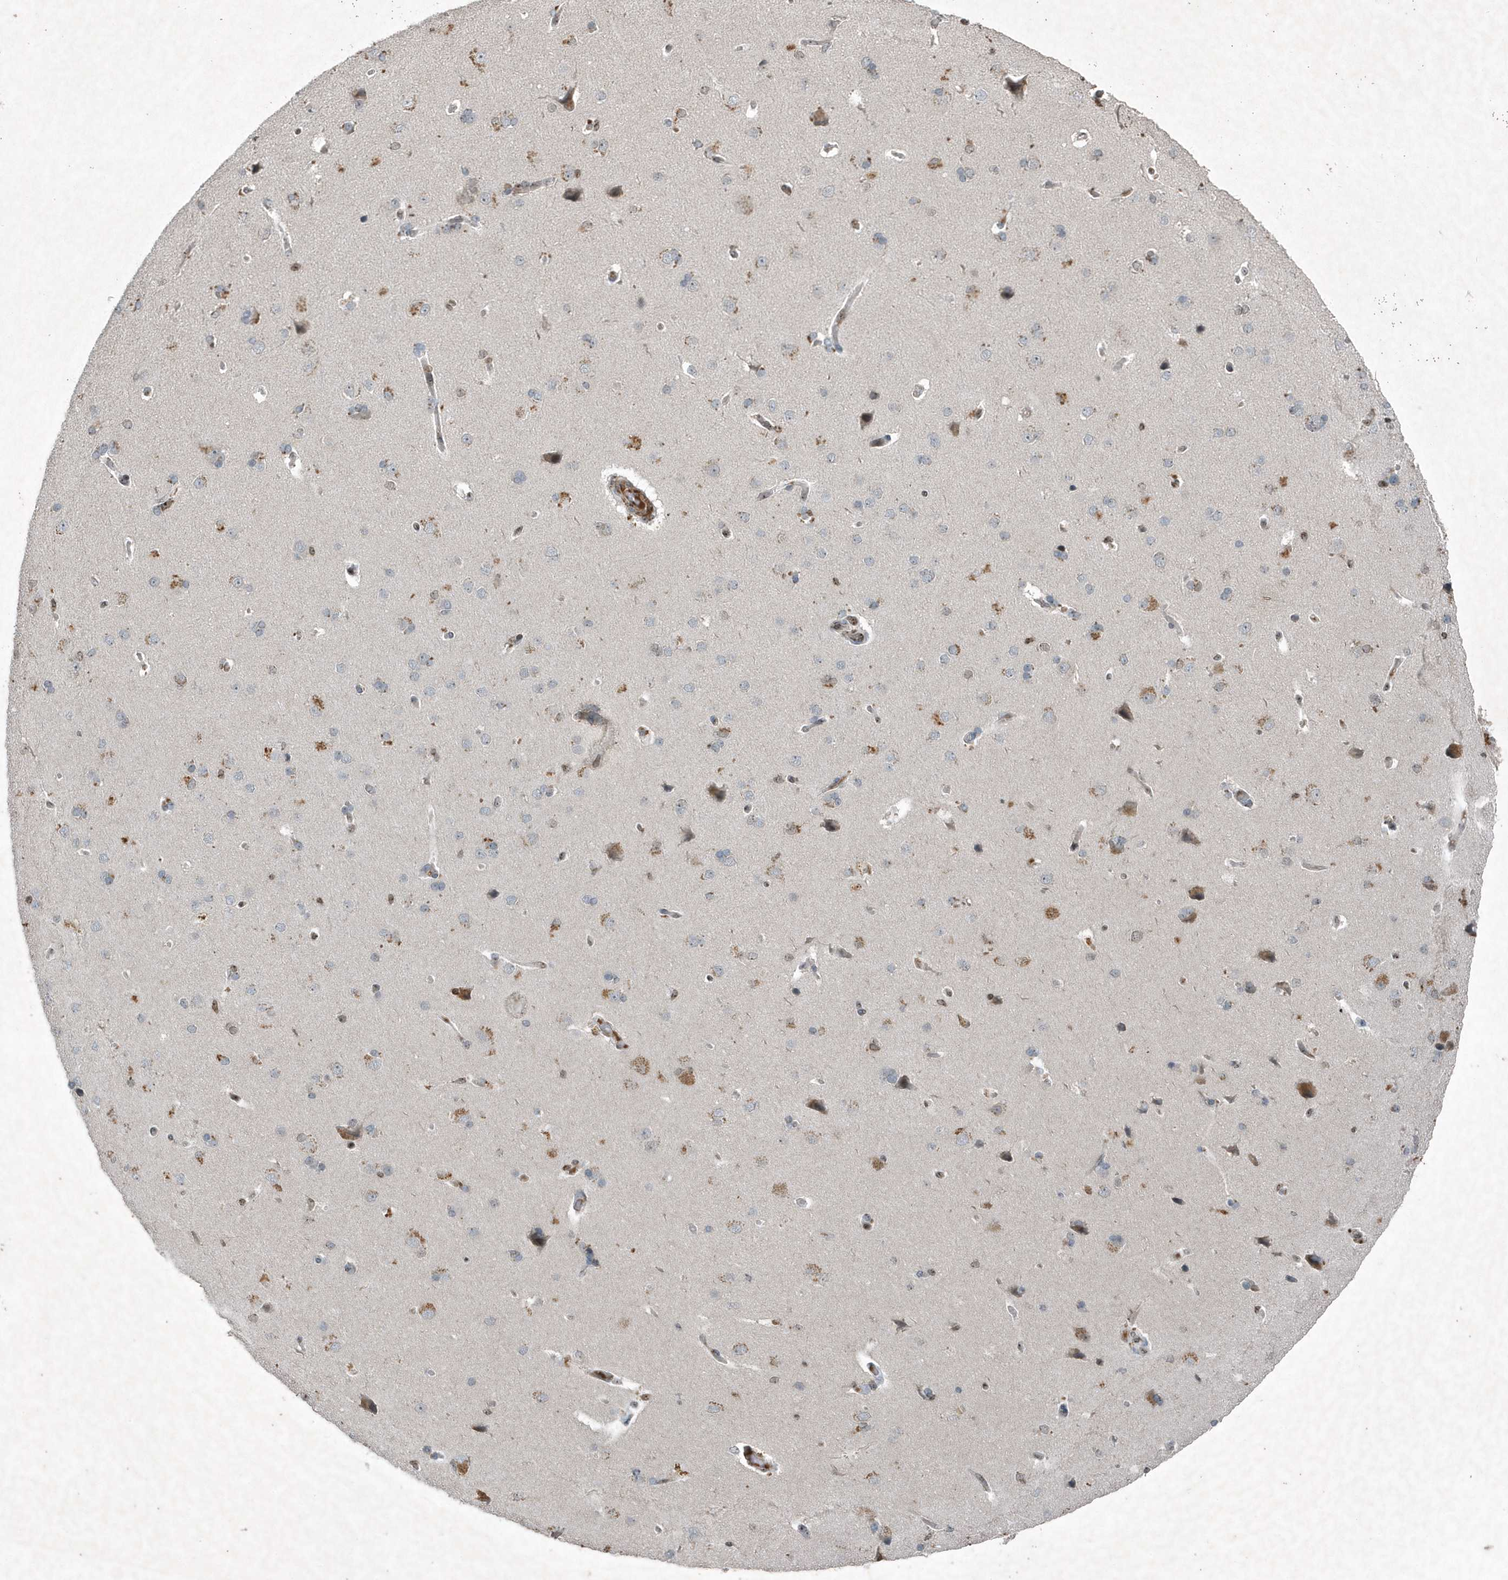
{"staining": {"intensity": "negative", "quantity": "none", "location": "none"}, "tissue": "cerebral cortex", "cell_type": "Endothelial cells", "image_type": "normal", "snomed": [{"axis": "morphology", "description": "Normal tissue, NOS"}, {"axis": "topography", "description": "Cerebral cortex"}], "caption": "This is an IHC micrograph of unremarkable human cerebral cortex. There is no expression in endothelial cells.", "gene": "QTRT2", "patient": {"sex": "male", "age": 62}}